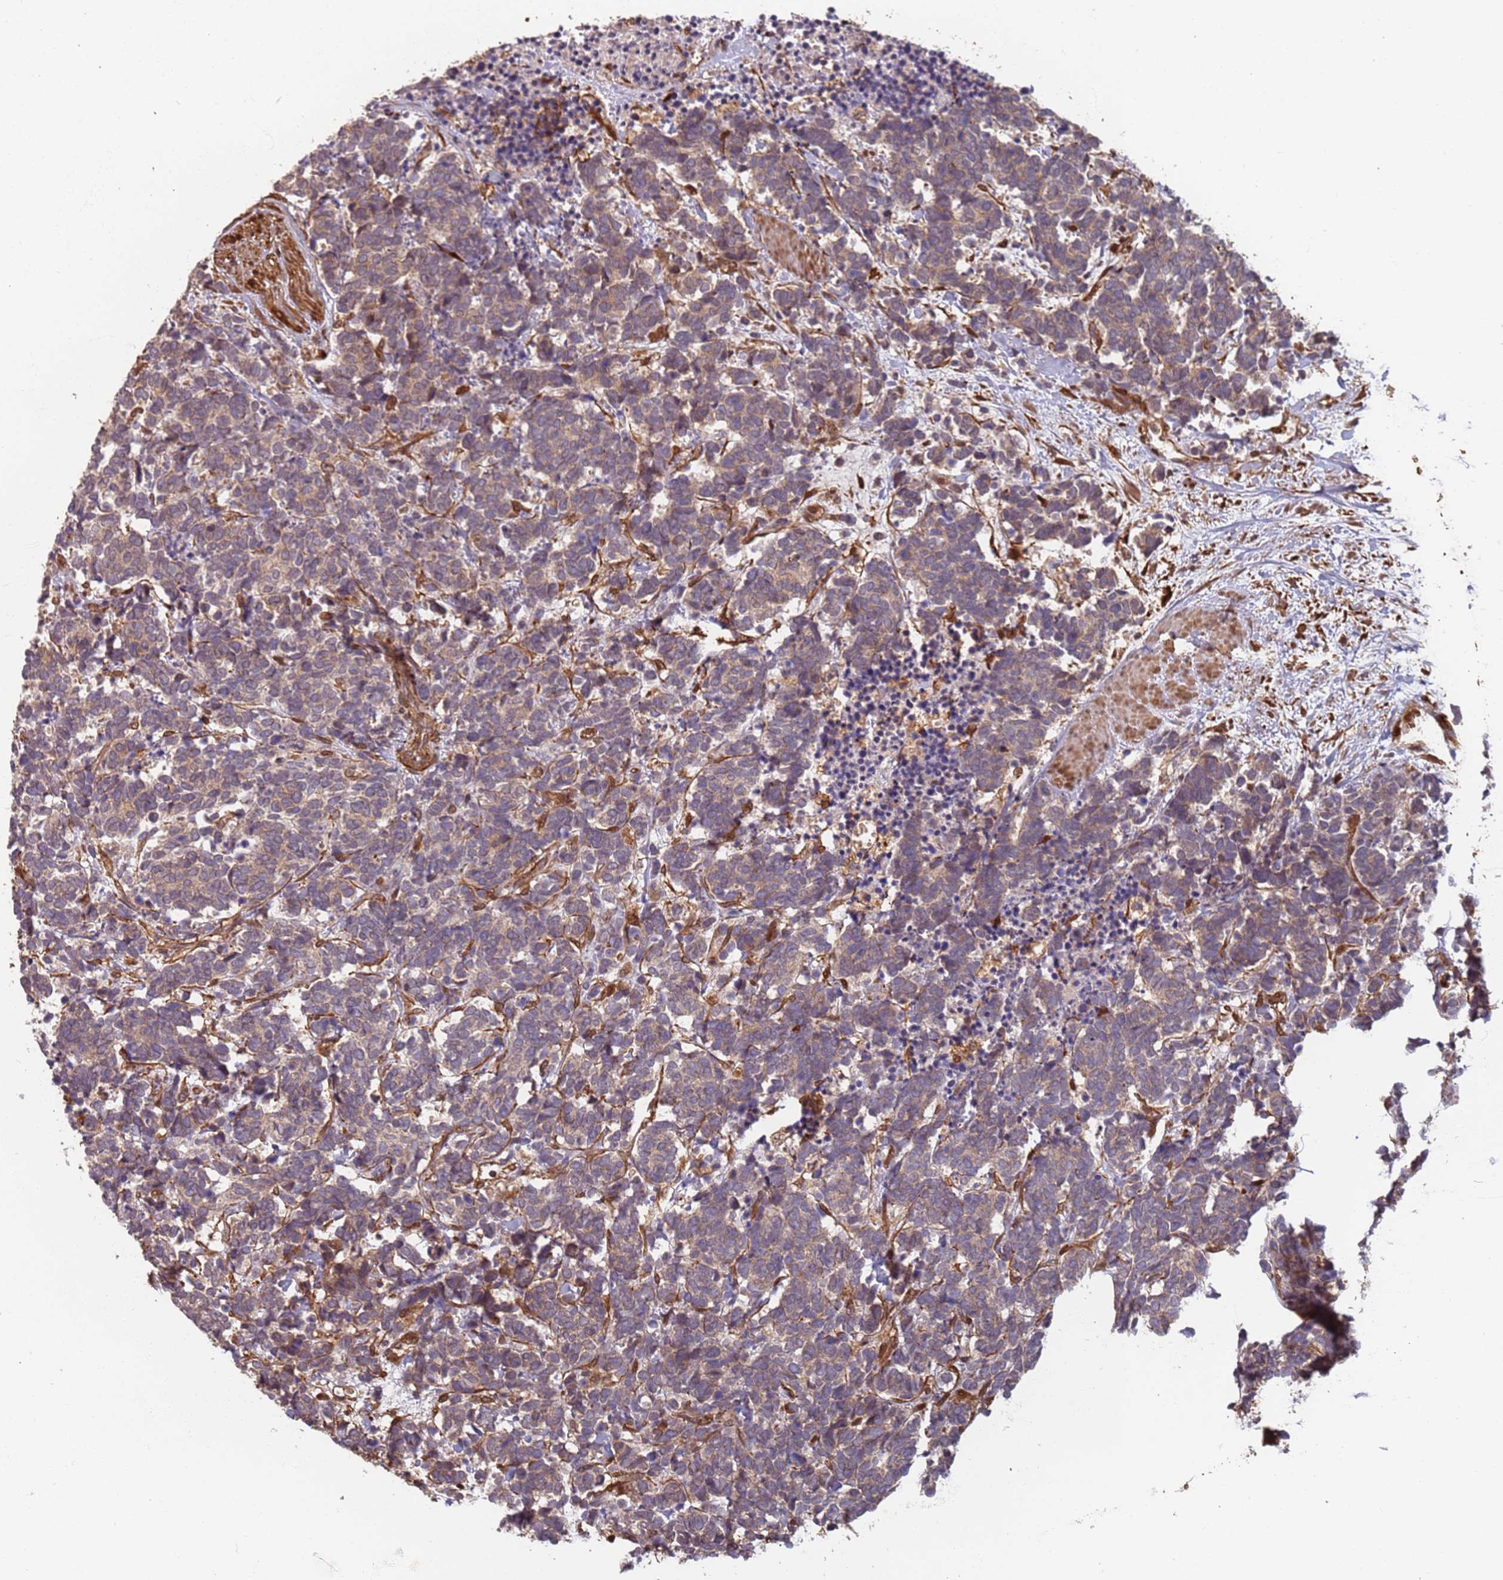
{"staining": {"intensity": "weak", "quantity": "25%-75%", "location": "cytoplasmic/membranous"}, "tissue": "carcinoid", "cell_type": "Tumor cells", "image_type": "cancer", "snomed": [{"axis": "morphology", "description": "Carcinoma, NOS"}, {"axis": "morphology", "description": "Carcinoid, malignant, NOS"}, {"axis": "topography", "description": "Prostate"}], "caption": "The image exhibits staining of carcinoid, revealing weak cytoplasmic/membranous protein positivity (brown color) within tumor cells. (DAB = brown stain, brightfield microscopy at high magnification).", "gene": "SDCCAG8", "patient": {"sex": "male", "age": 57}}